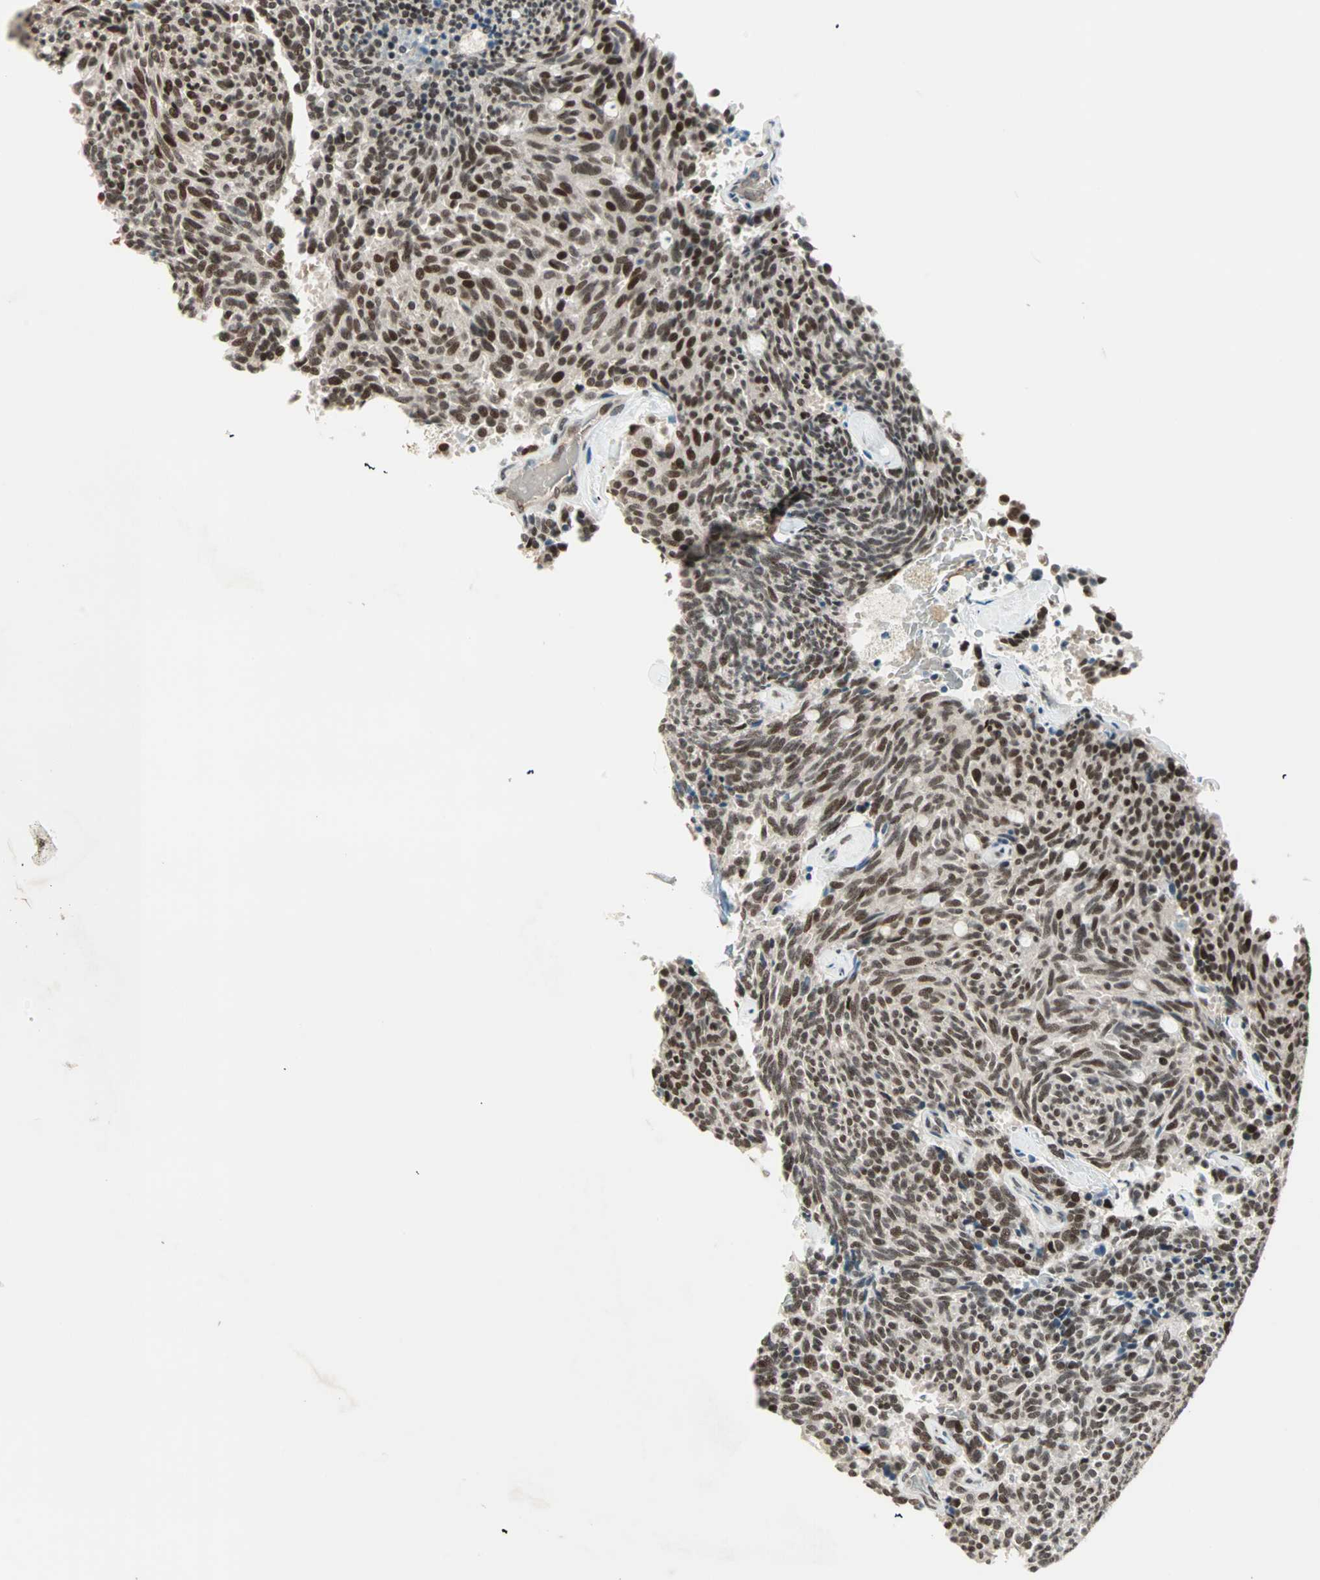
{"staining": {"intensity": "moderate", "quantity": ">75%", "location": "cytoplasmic/membranous,nuclear"}, "tissue": "carcinoid", "cell_type": "Tumor cells", "image_type": "cancer", "snomed": [{"axis": "morphology", "description": "Carcinoid, malignant, NOS"}, {"axis": "topography", "description": "Pancreas"}], "caption": "Immunohistochemistry image of neoplastic tissue: carcinoid stained using immunohistochemistry (IHC) demonstrates medium levels of moderate protein expression localized specifically in the cytoplasmic/membranous and nuclear of tumor cells, appearing as a cytoplasmic/membranous and nuclear brown color.", "gene": "MDC1", "patient": {"sex": "female", "age": 54}}